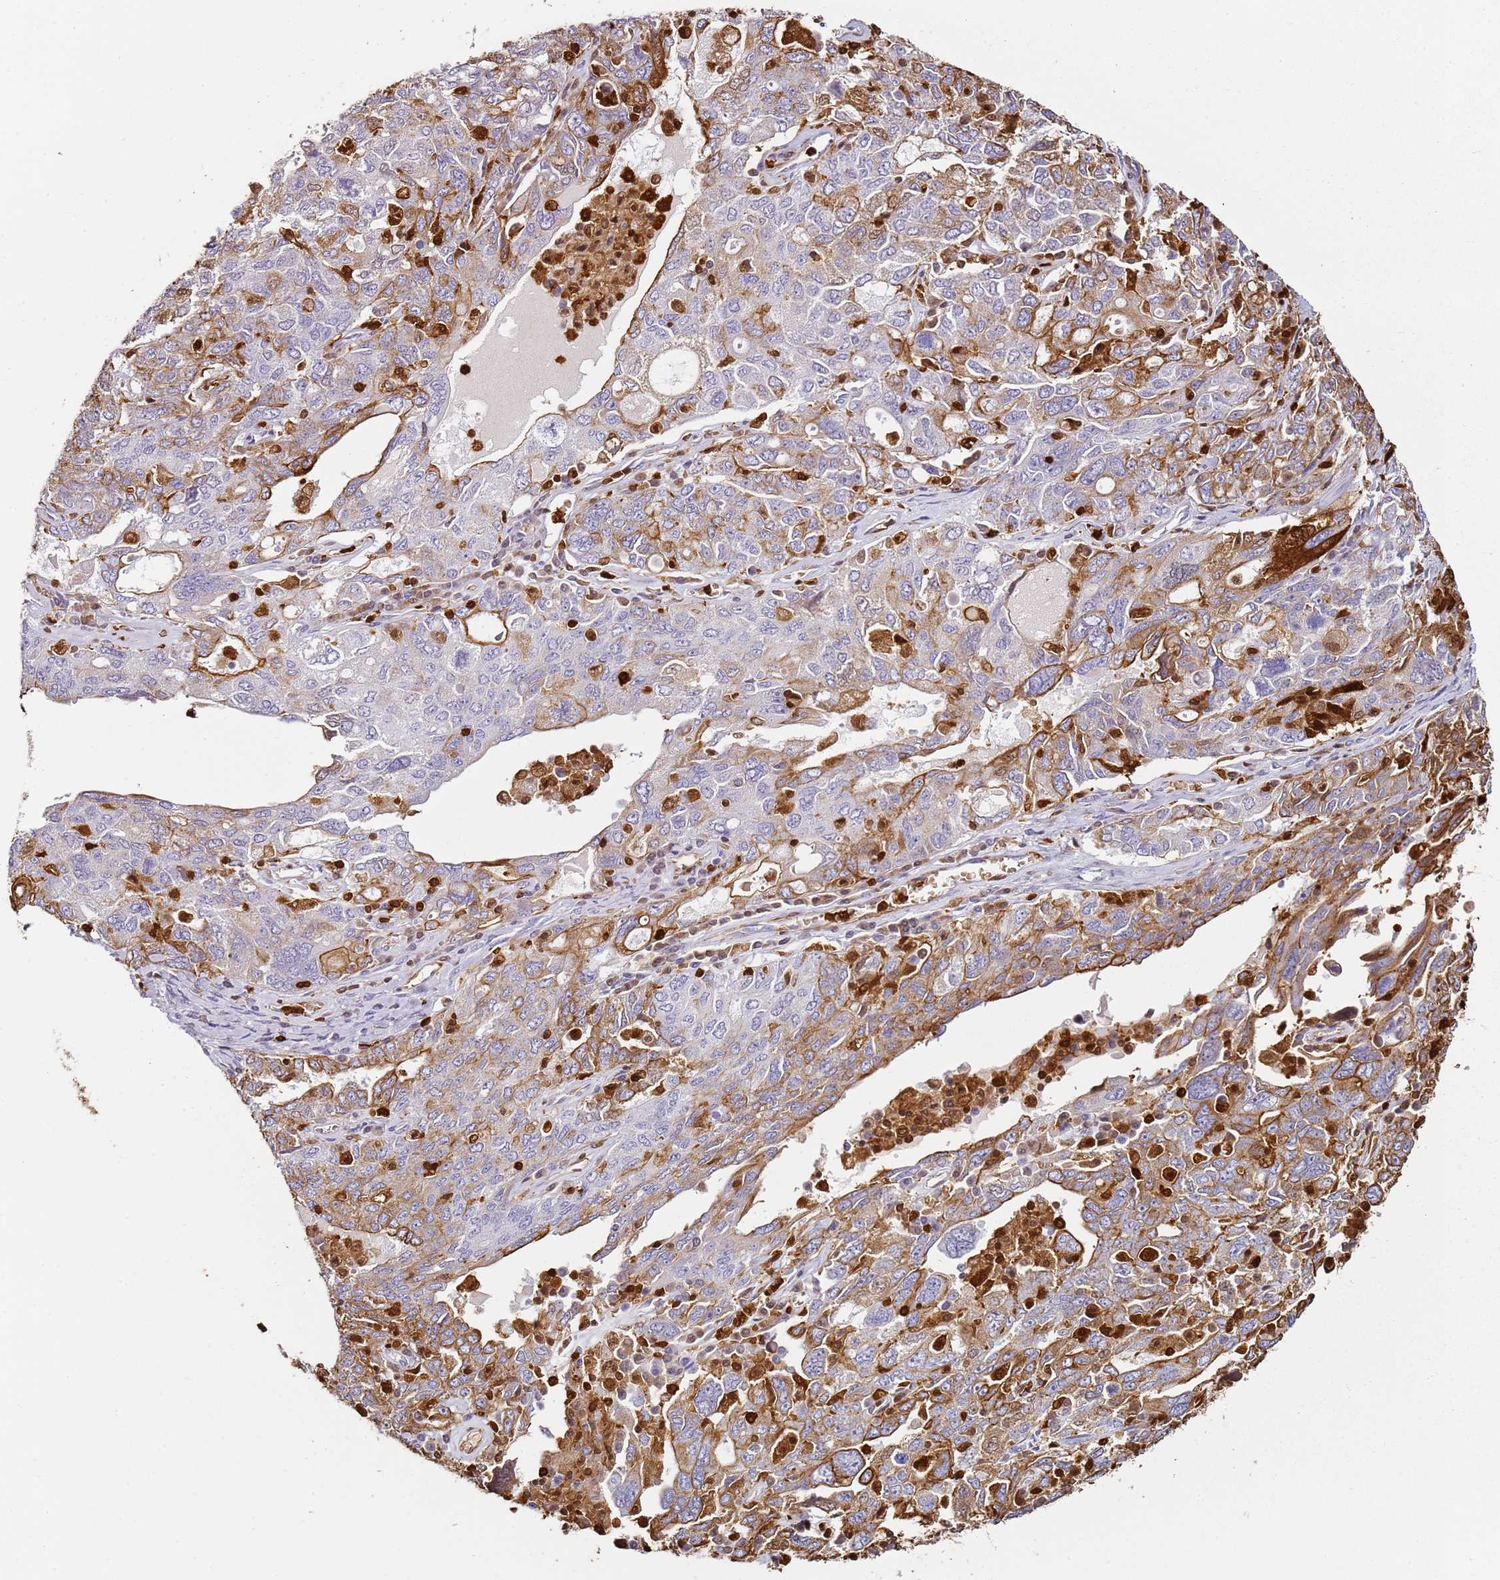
{"staining": {"intensity": "moderate", "quantity": "<25%", "location": "cytoplasmic/membranous"}, "tissue": "ovarian cancer", "cell_type": "Tumor cells", "image_type": "cancer", "snomed": [{"axis": "morphology", "description": "Carcinoma, endometroid"}, {"axis": "topography", "description": "Ovary"}], "caption": "Protein staining by immunohistochemistry (IHC) demonstrates moderate cytoplasmic/membranous expression in approximately <25% of tumor cells in ovarian cancer. The protein of interest is stained brown, and the nuclei are stained in blue (DAB (3,3'-diaminobenzidine) IHC with brightfield microscopy, high magnification).", "gene": "S100A4", "patient": {"sex": "female", "age": 62}}